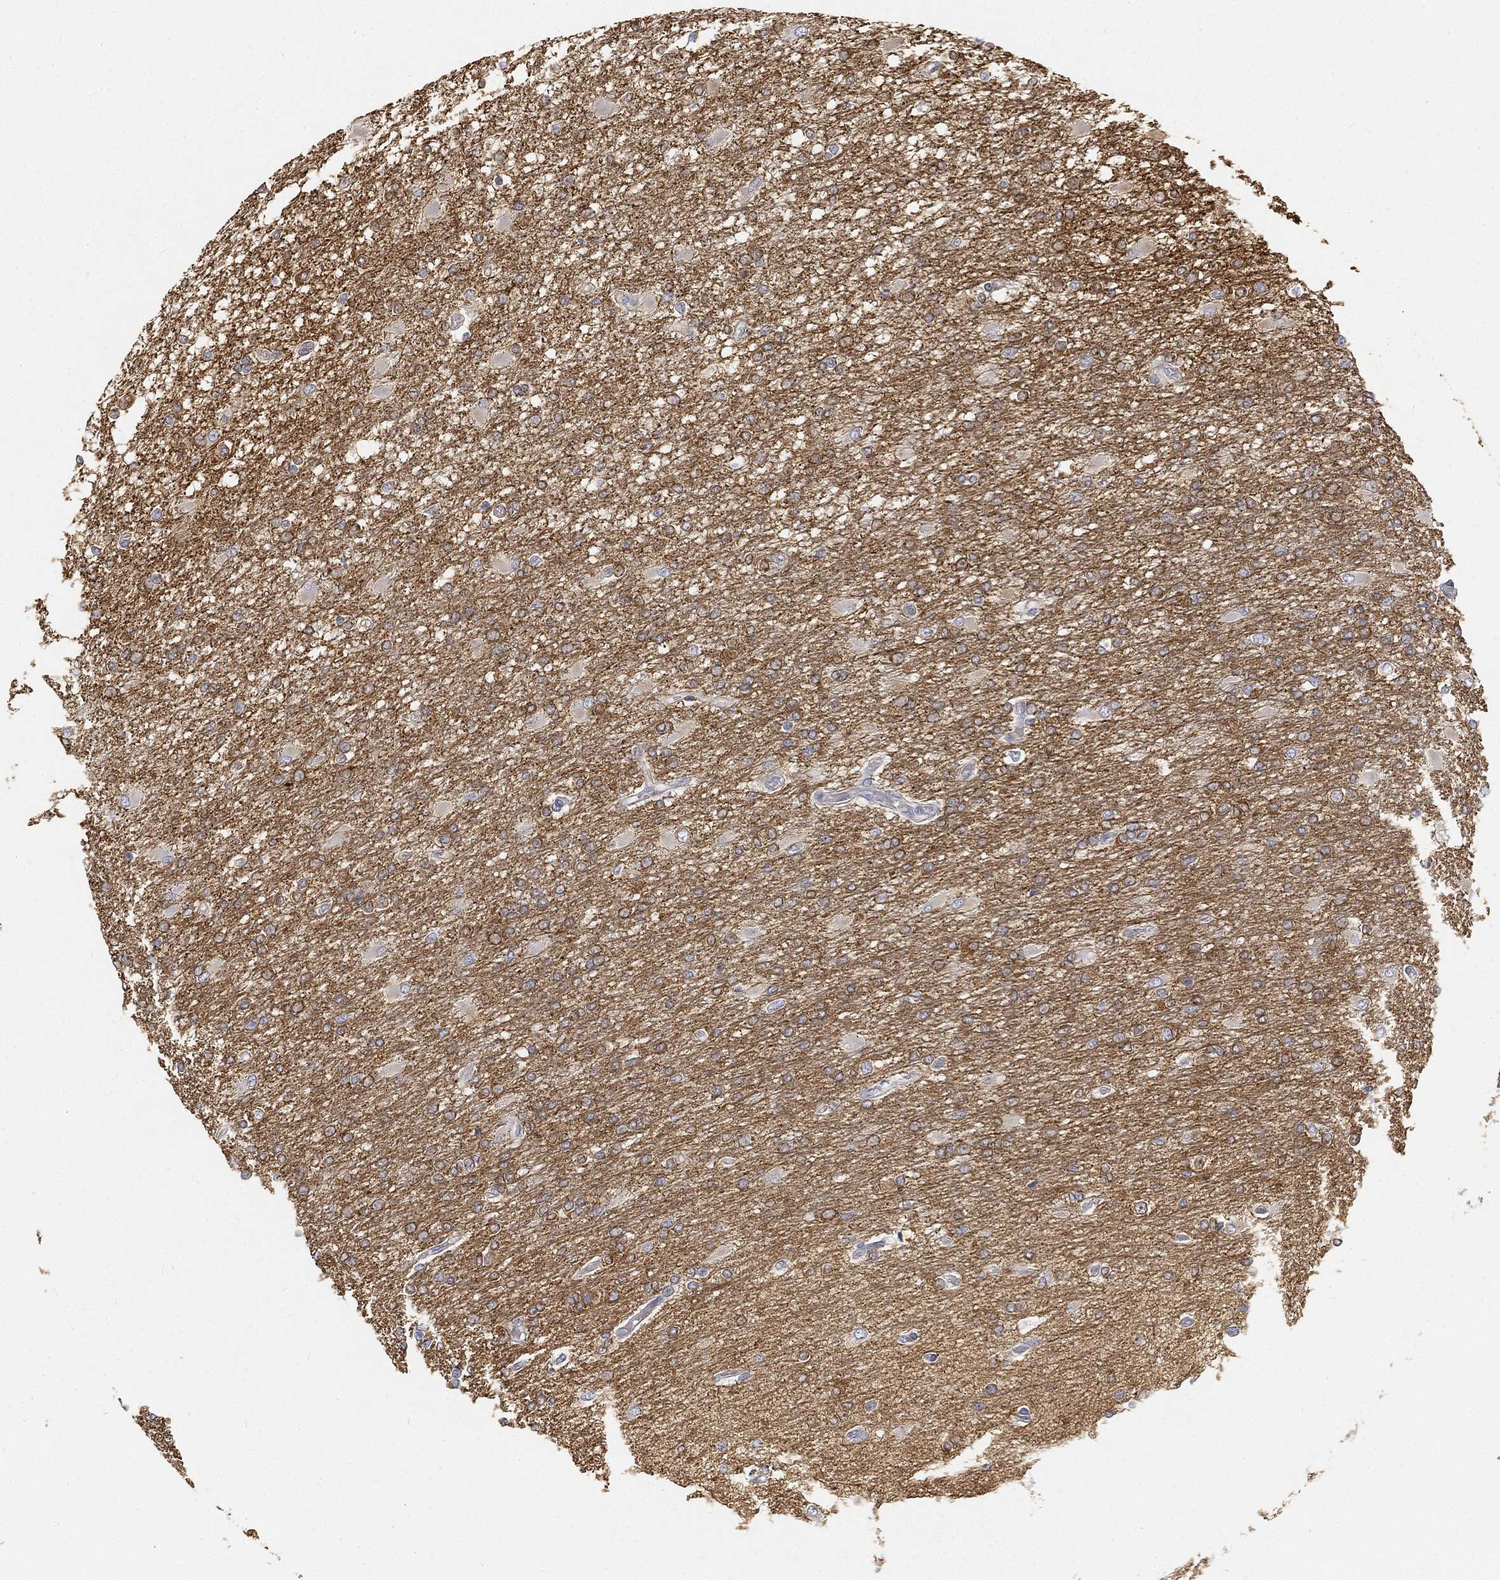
{"staining": {"intensity": "strong", "quantity": "25%-75%", "location": "cytoplasmic/membranous"}, "tissue": "glioma", "cell_type": "Tumor cells", "image_type": "cancer", "snomed": [{"axis": "morphology", "description": "Glioma, malignant, High grade"}, {"axis": "topography", "description": "Cerebral cortex"}], "caption": "Glioma was stained to show a protein in brown. There is high levels of strong cytoplasmic/membranous expression in about 25%-75% of tumor cells.", "gene": "TMEM25", "patient": {"sex": "male", "age": 79}}